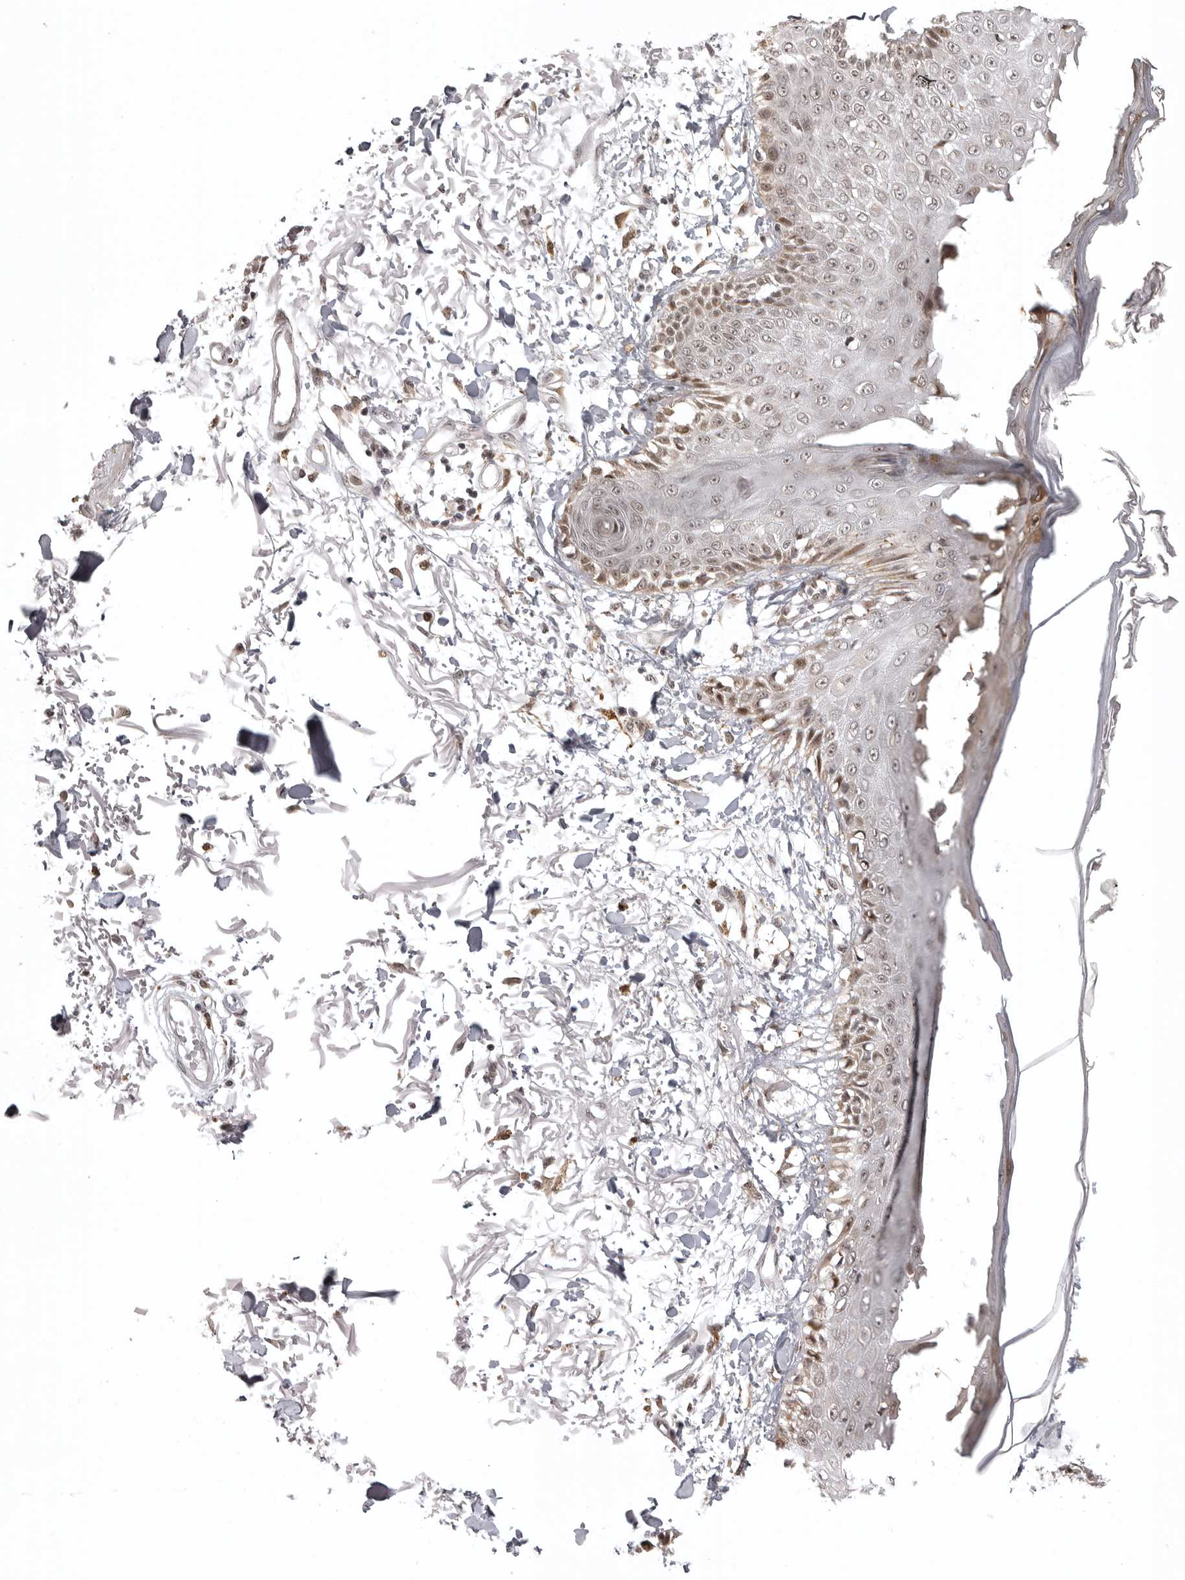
{"staining": {"intensity": "moderate", "quantity": ">75%", "location": "cytoplasmic/membranous"}, "tissue": "skin", "cell_type": "Fibroblasts", "image_type": "normal", "snomed": [{"axis": "morphology", "description": "Normal tissue, NOS"}, {"axis": "morphology", "description": "Squamous cell carcinoma, NOS"}, {"axis": "topography", "description": "Skin"}, {"axis": "topography", "description": "Peripheral nerve tissue"}], "caption": "Brown immunohistochemical staining in unremarkable human skin reveals moderate cytoplasmic/membranous staining in approximately >75% of fibroblasts. The staining was performed using DAB, with brown indicating positive protein expression. Nuclei are stained blue with hematoxylin.", "gene": "ISG20L2", "patient": {"sex": "male", "age": 83}}